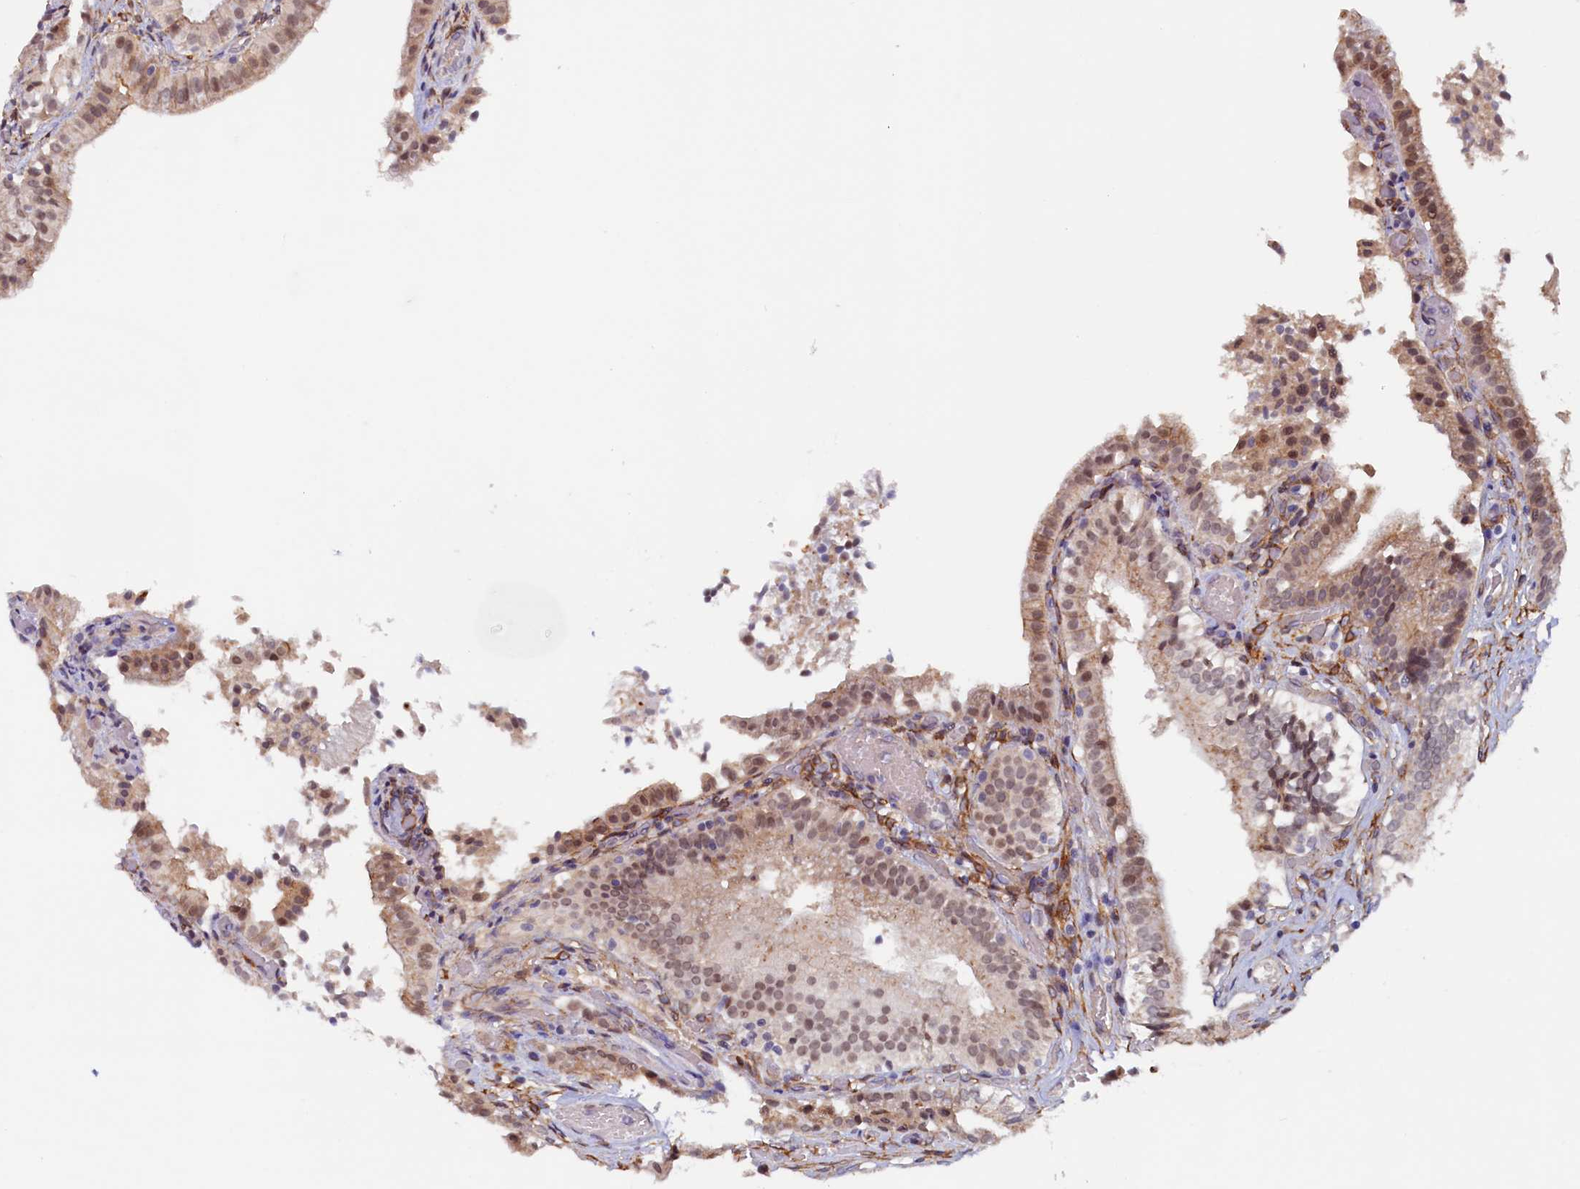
{"staining": {"intensity": "moderate", "quantity": "25%-75%", "location": "cytoplasmic/membranous,nuclear"}, "tissue": "gallbladder", "cell_type": "Glandular cells", "image_type": "normal", "snomed": [{"axis": "morphology", "description": "Normal tissue, NOS"}, {"axis": "topography", "description": "Gallbladder"}], "caption": "Immunohistochemical staining of normal gallbladder demonstrates 25%-75% levels of moderate cytoplasmic/membranous,nuclear protein staining in approximately 25%-75% of glandular cells. The protein of interest is stained brown, and the nuclei are stained in blue (DAB (3,3'-diaminobenzidine) IHC with brightfield microscopy, high magnification).", "gene": "PACSIN3", "patient": {"sex": "female", "age": 47}}